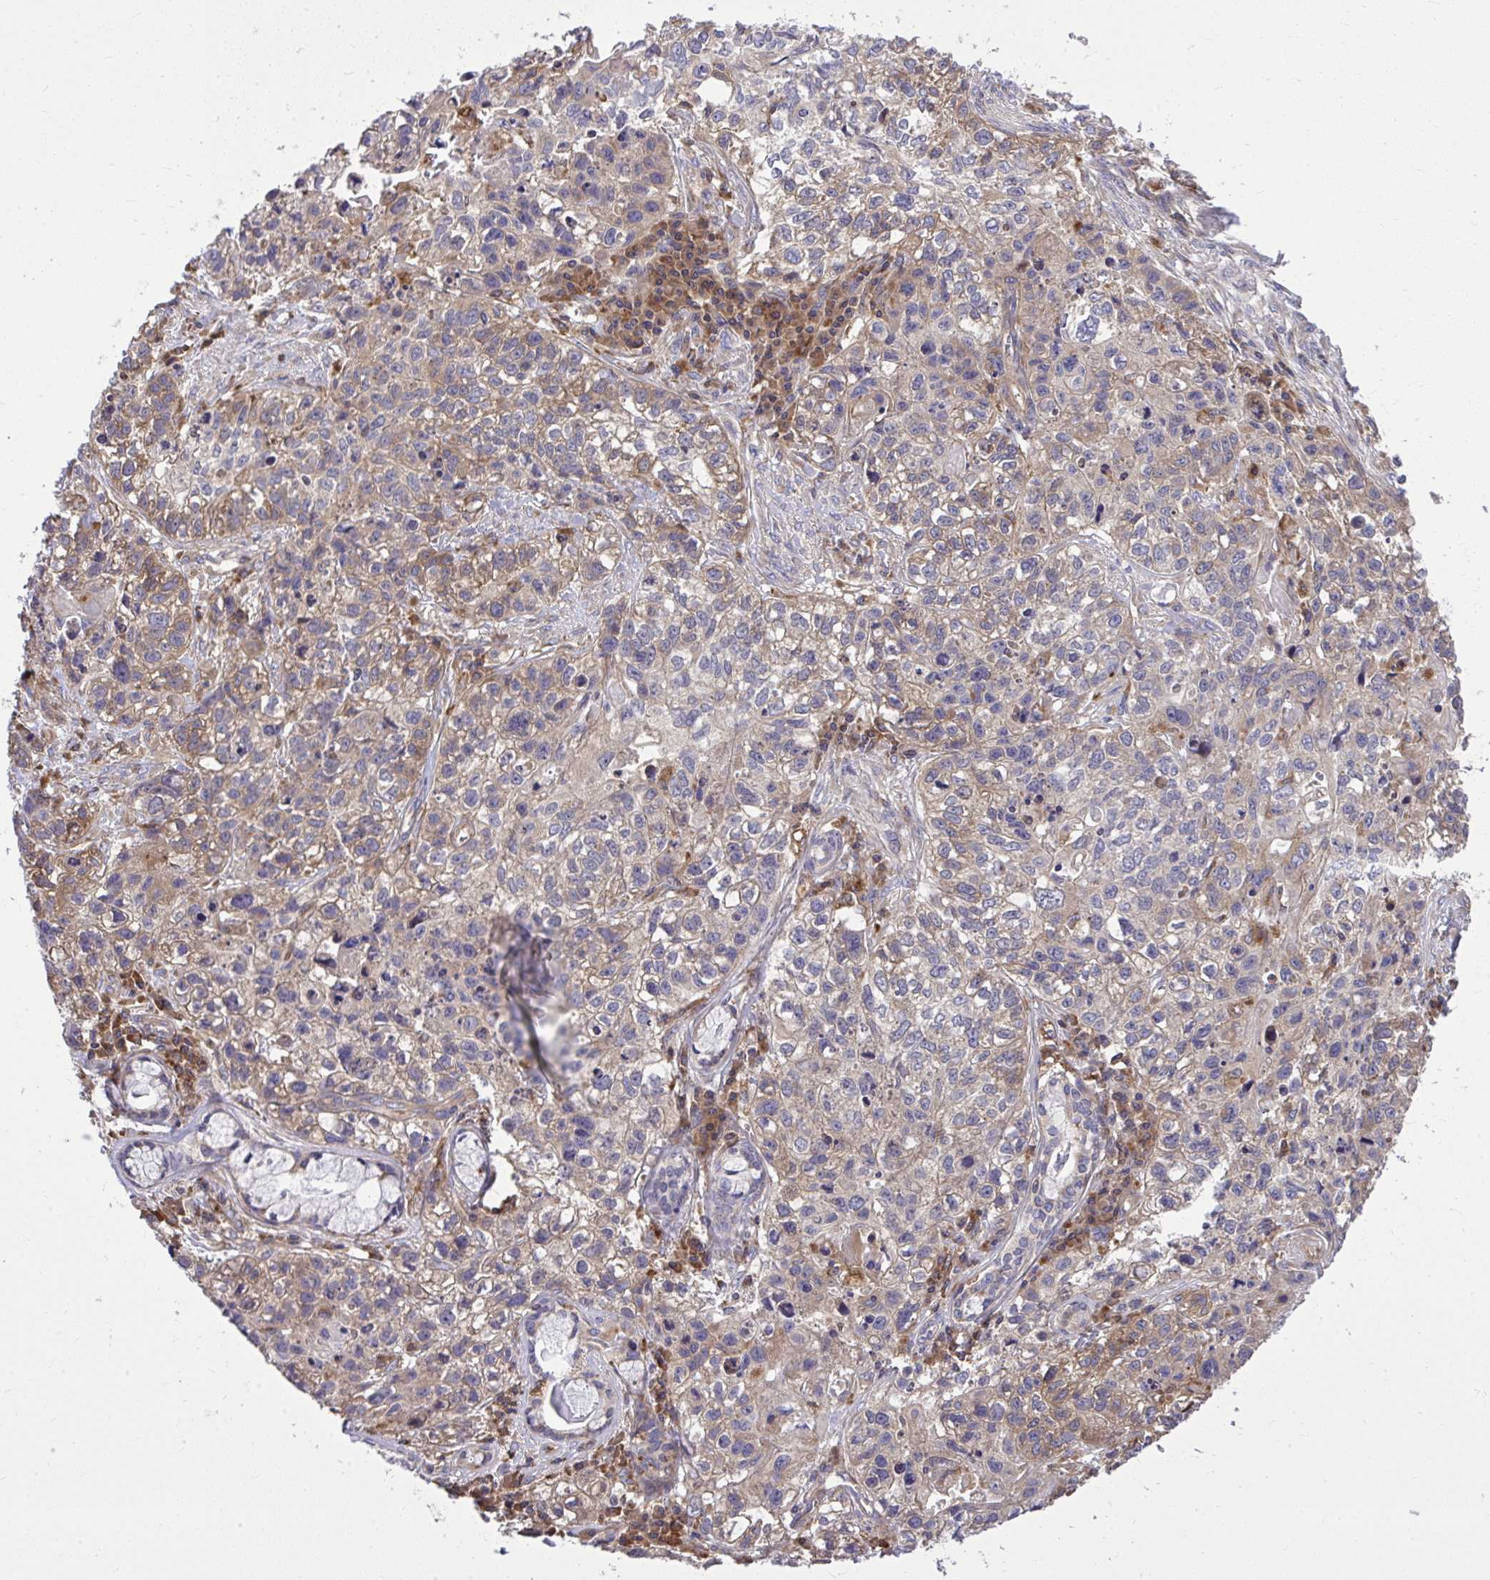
{"staining": {"intensity": "weak", "quantity": "25%-75%", "location": "cytoplasmic/membranous"}, "tissue": "lung cancer", "cell_type": "Tumor cells", "image_type": "cancer", "snomed": [{"axis": "morphology", "description": "Squamous cell carcinoma, NOS"}, {"axis": "topography", "description": "Lung"}], "caption": "Lung cancer (squamous cell carcinoma) stained for a protein exhibits weak cytoplasmic/membranous positivity in tumor cells.", "gene": "PAIP2", "patient": {"sex": "male", "age": 74}}